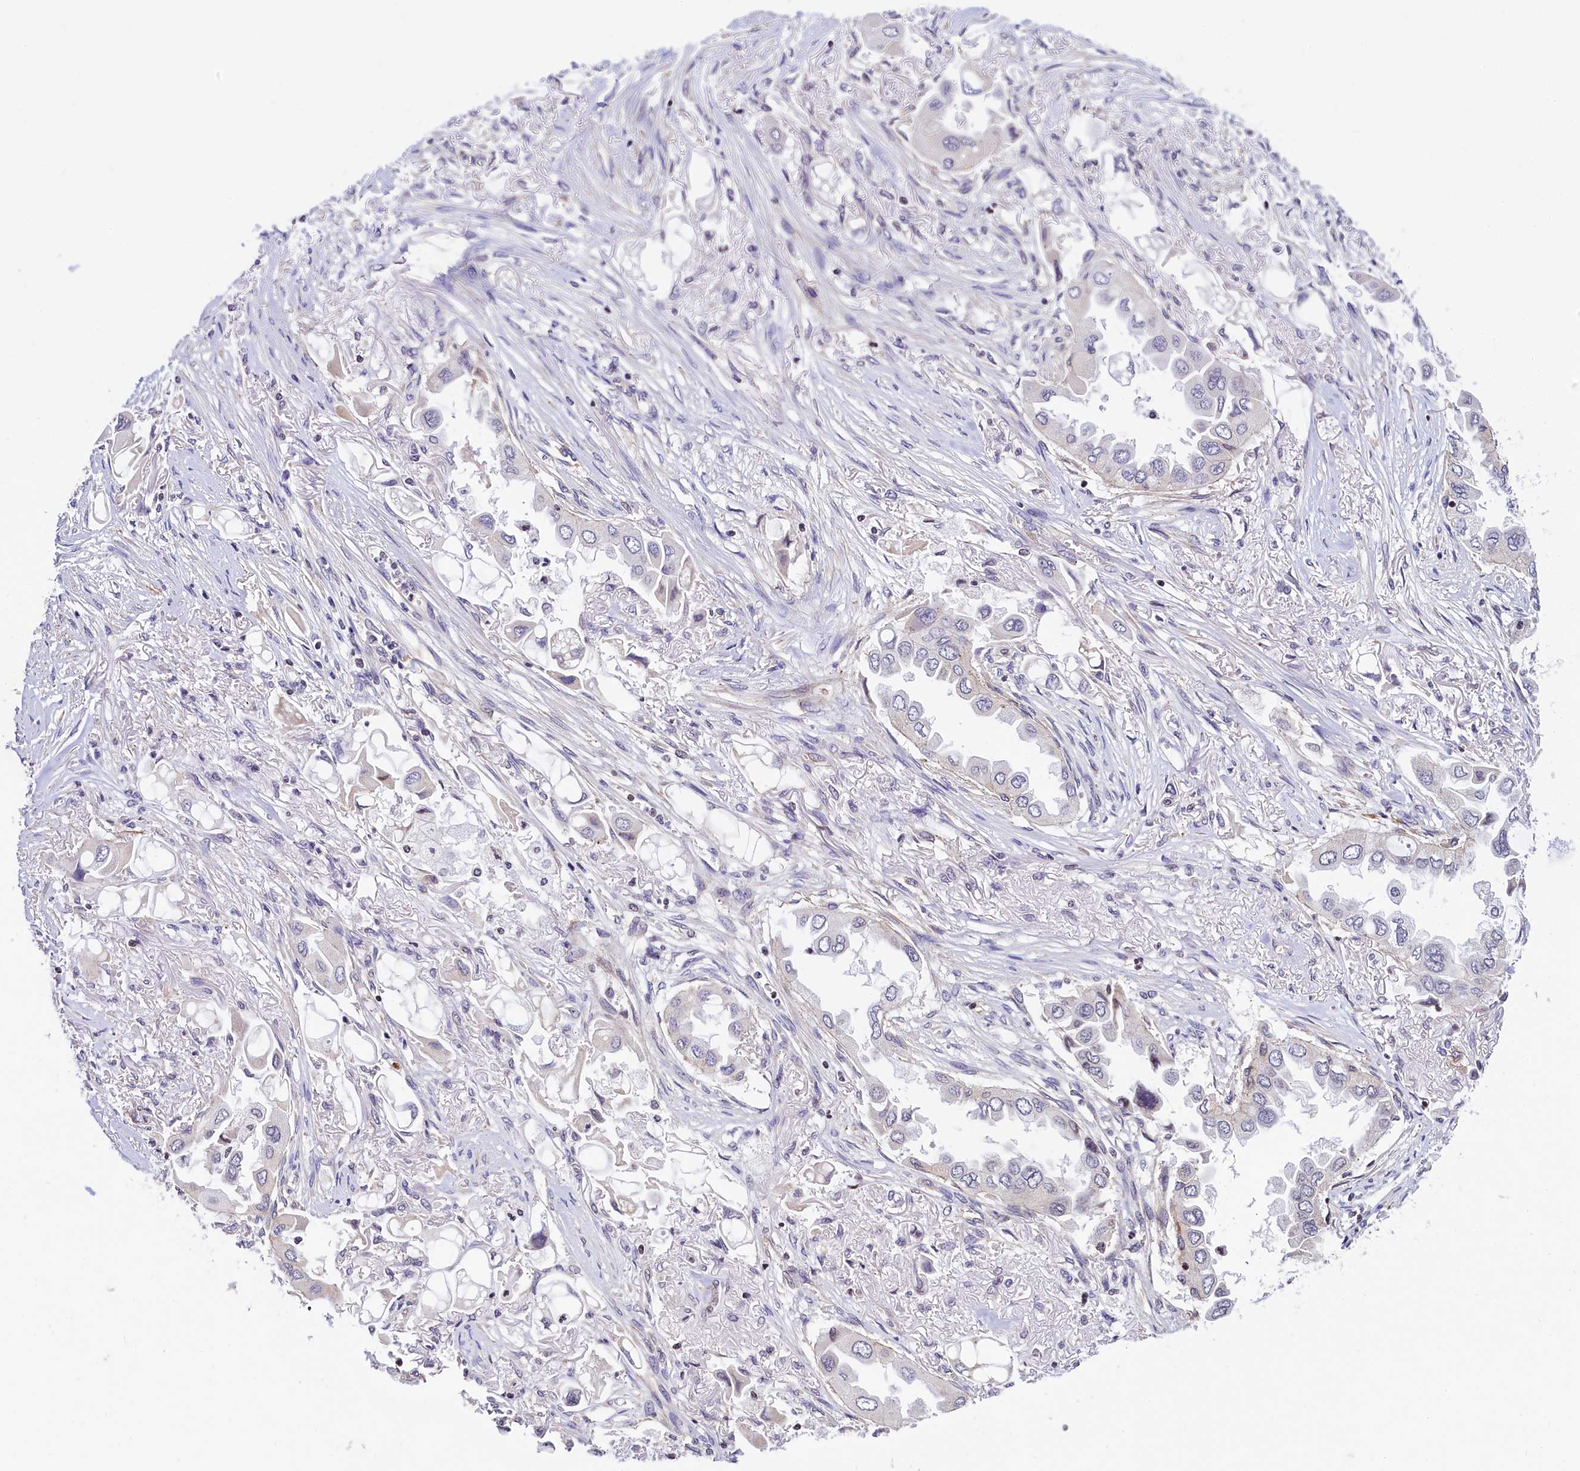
{"staining": {"intensity": "negative", "quantity": "none", "location": "none"}, "tissue": "lung cancer", "cell_type": "Tumor cells", "image_type": "cancer", "snomed": [{"axis": "morphology", "description": "Adenocarcinoma, NOS"}, {"axis": "topography", "description": "Lung"}], "caption": "A photomicrograph of lung cancer stained for a protein reveals no brown staining in tumor cells.", "gene": "ZNF2", "patient": {"sex": "female", "age": 76}}